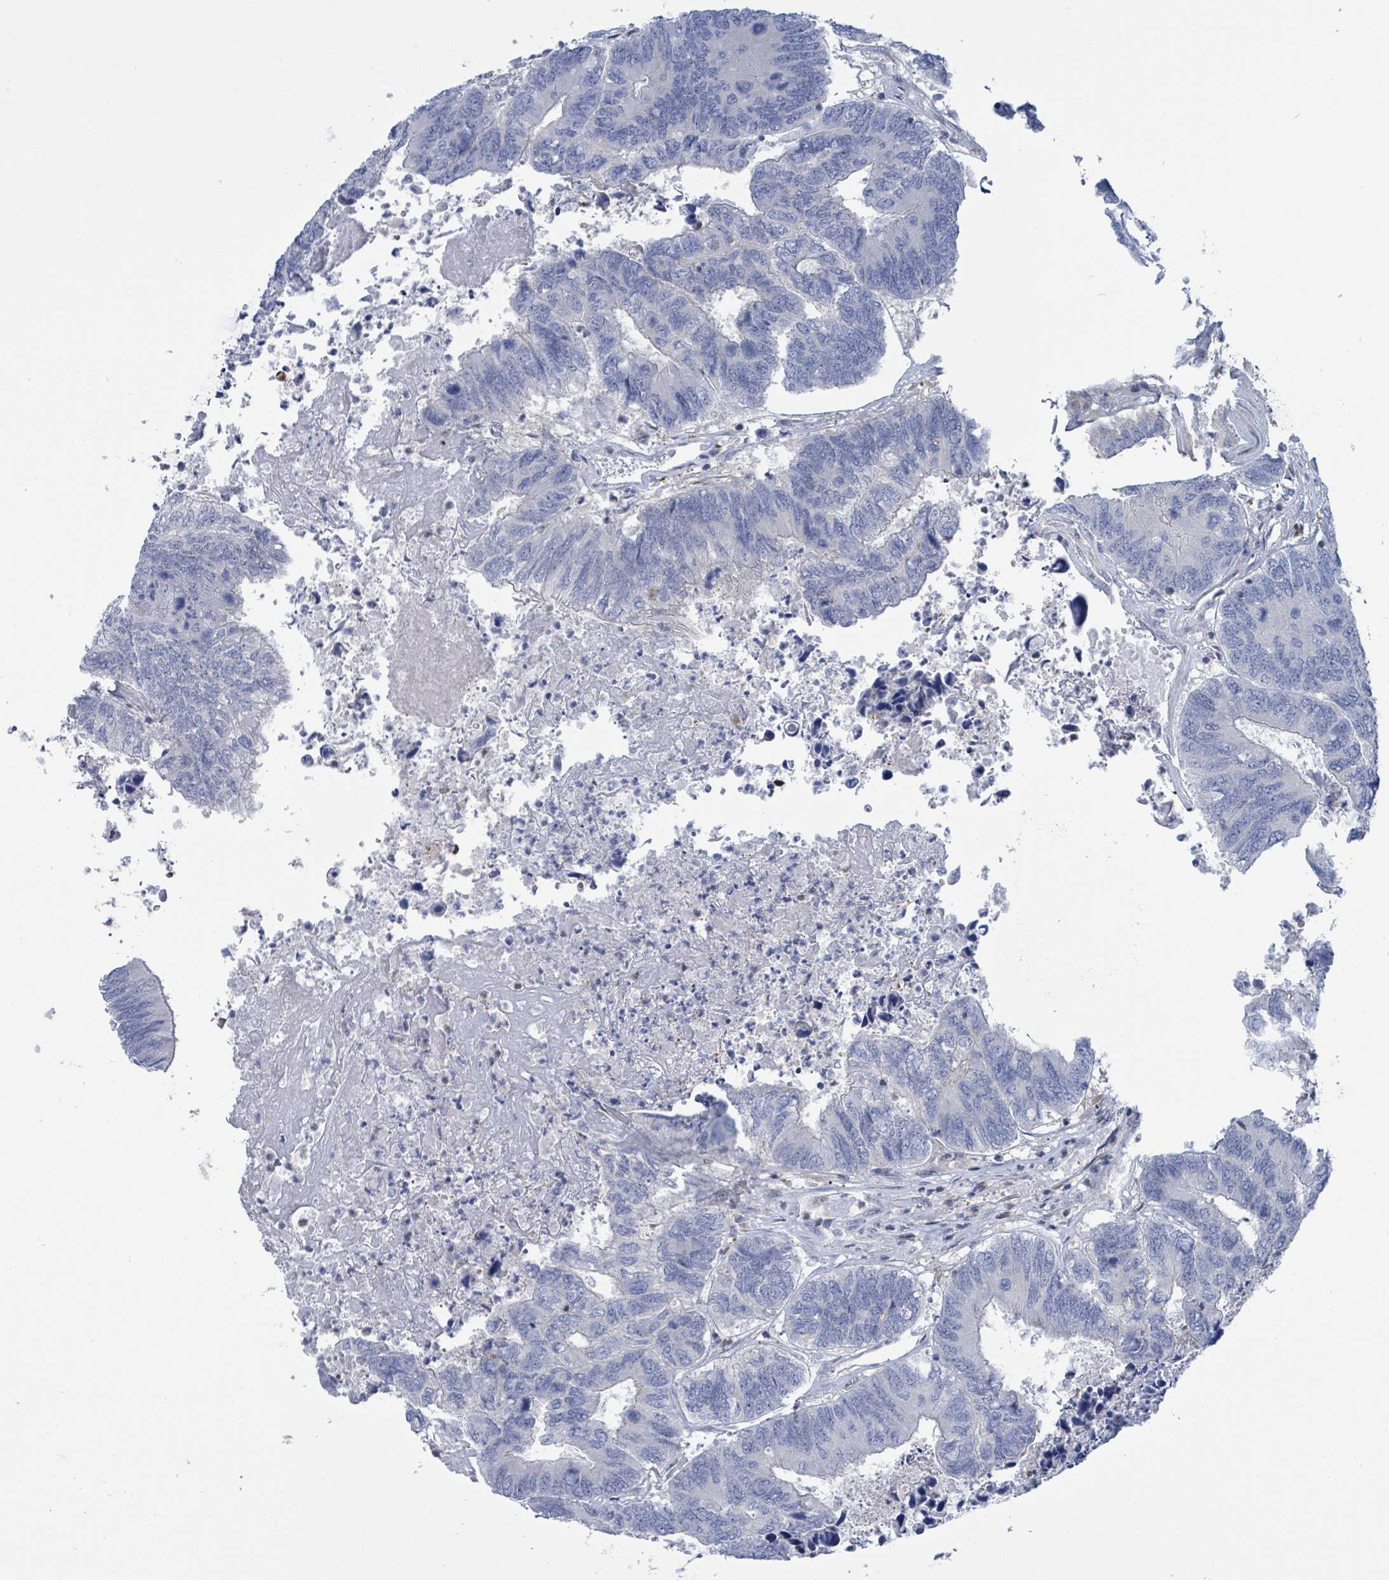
{"staining": {"intensity": "negative", "quantity": "none", "location": "none"}, "tissue": "colorectal cancer", "cell_type": "Tumor cells", "image_type": "cancer", "snomed": [{"axis": "morphology", "description": "Adenocarcinoma, NOS"}, {"axis": "topography", "description": "Colon"}], "caption": "Tumor cells are negative for protein expression in human colorectal cancer (adenocarcinoma).", "gene": "DGKZ", "patient": {"sex": "female", "age": 67}}